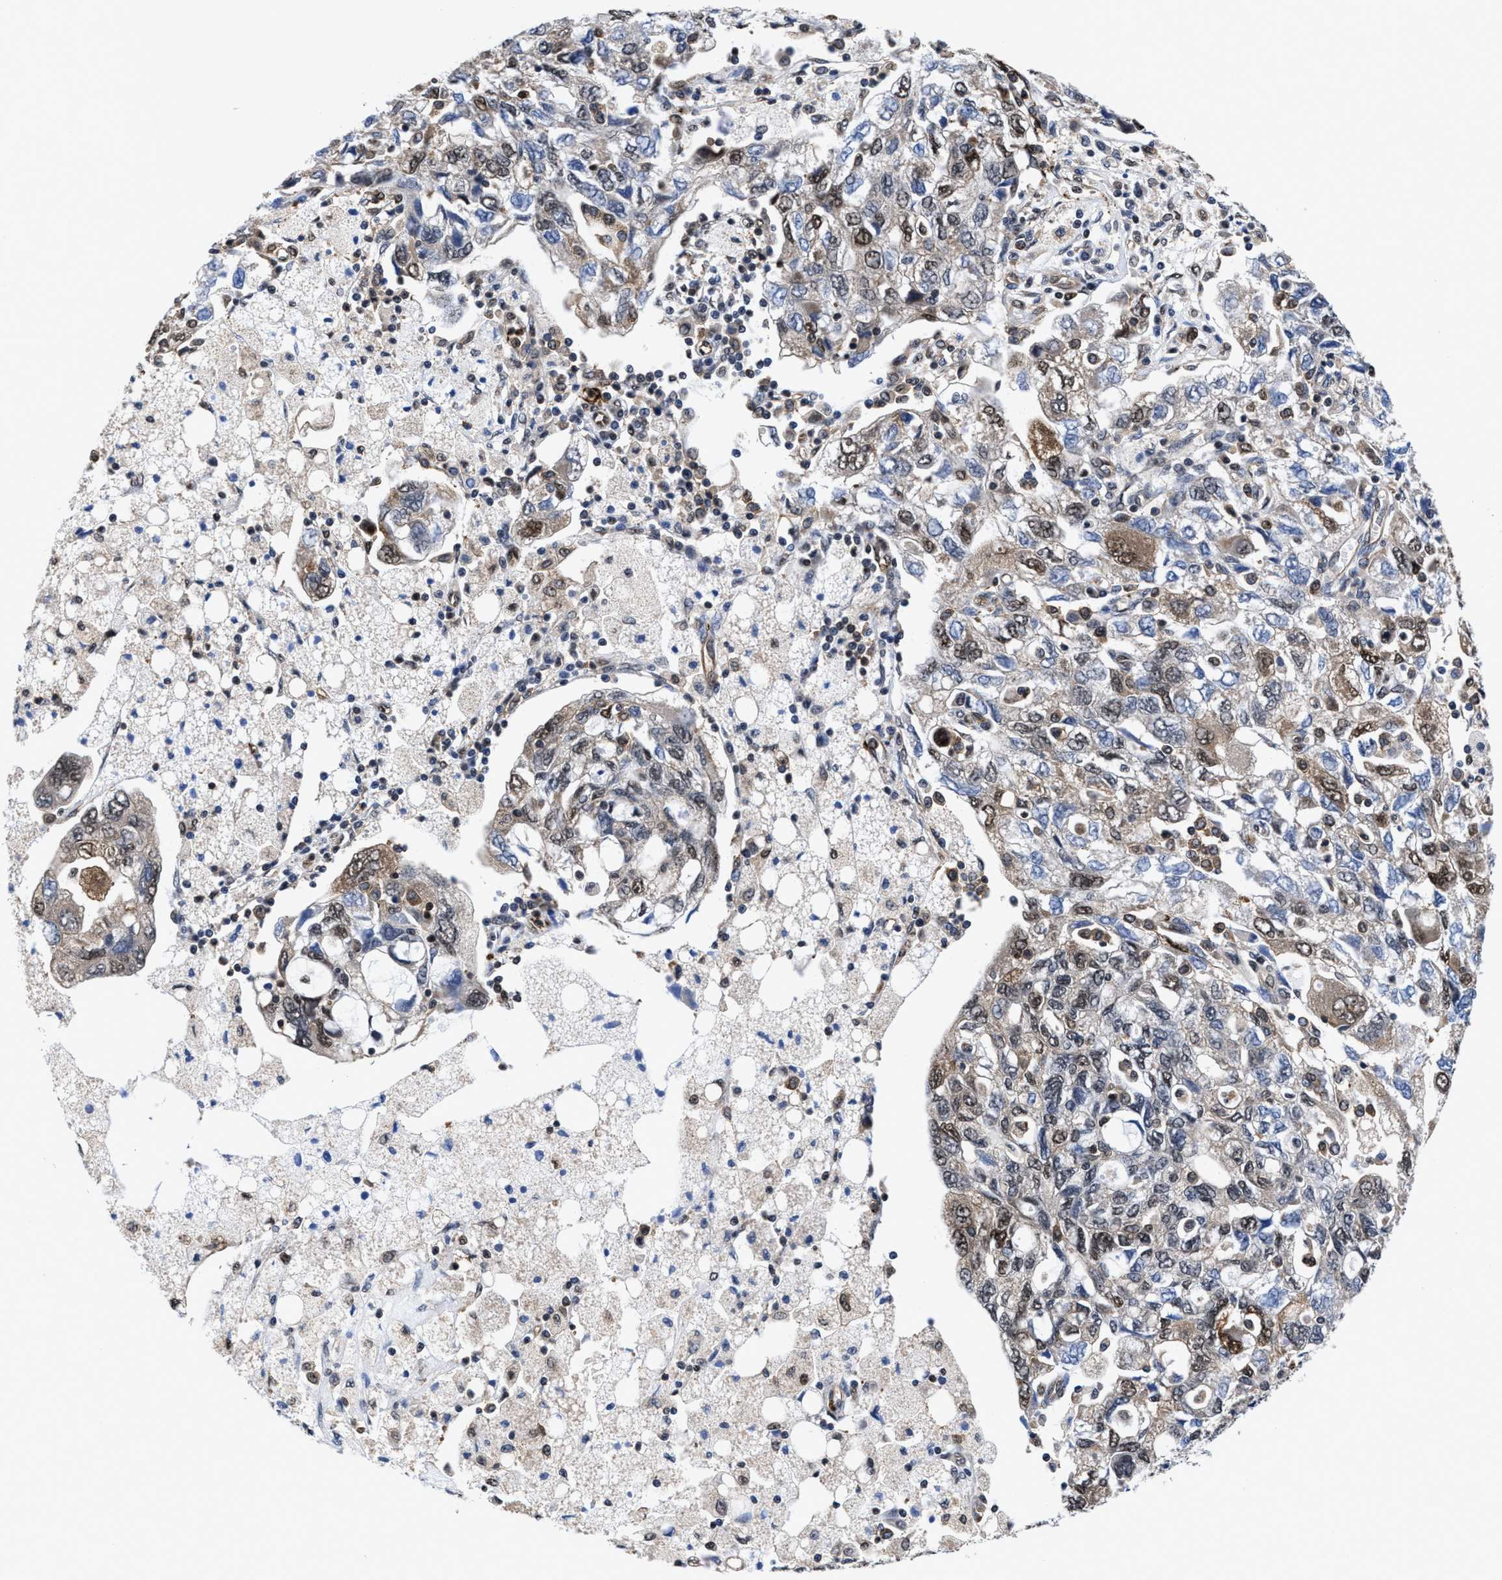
{"staining": {"intensity": "moderate", "quantity": "25%-75%", "location": "nuclear"}, "tissue": "ovarian cancer", "cell_type": "Tumor cells", "image_type": "cancer", "snomed": [{"axis": "morphology", "description": "Carcinoma, NOS"}, {"axis": "morphology", "description": "Cystadenocarcinoma, serous, NOS"}, {"axis": "topography", "description": "Ovary"}], "caption": "A histopathology image of human ovarian cancer (carcinoma) stained for a protein shows moderate nuclear brown staining in tumor cells.", "gene": "ACLY", "patient": {"sex": "female", "age": 69}}